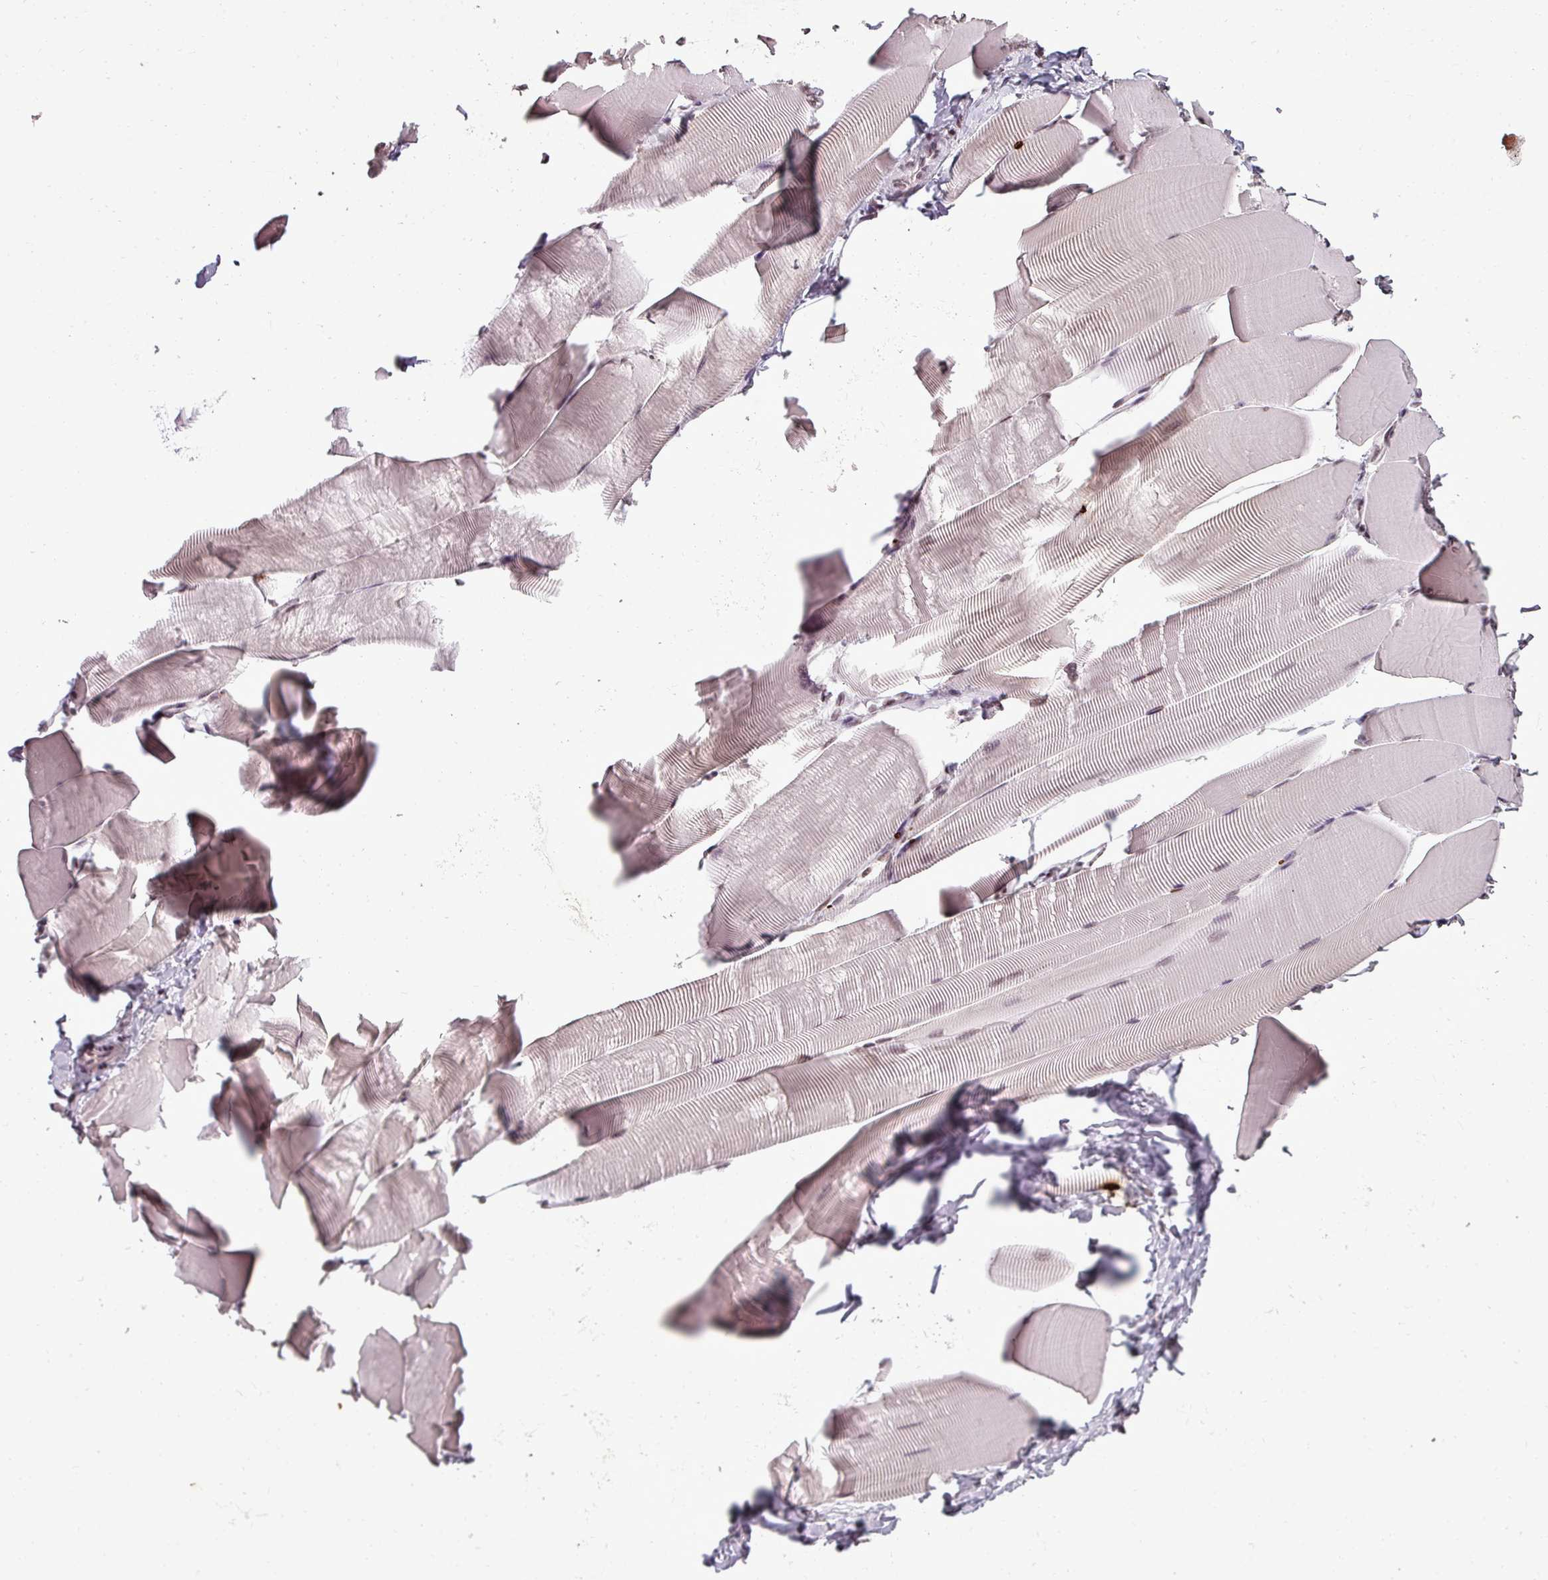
{"staining": {"intensity": "weak", "quantity": "<25%", "location": "nuclear"}, "tissue": "skeletal muscle", "cell_type": "Myocytes", "image_type": "normal", "snomed": [{"axis": "morphology", "description": "Normal tissue, NOS"}, {"axis": "topography", "description": "Skeletal muscle"}], "caption": "Myocytes are negative for brown protein staining in benign skeletal muscle. (DAB (3,3'-diaminobenzidine) IHC, high magnification).", "gene": "BCAS3", "patient": {"sex": "male", "age": 25}}